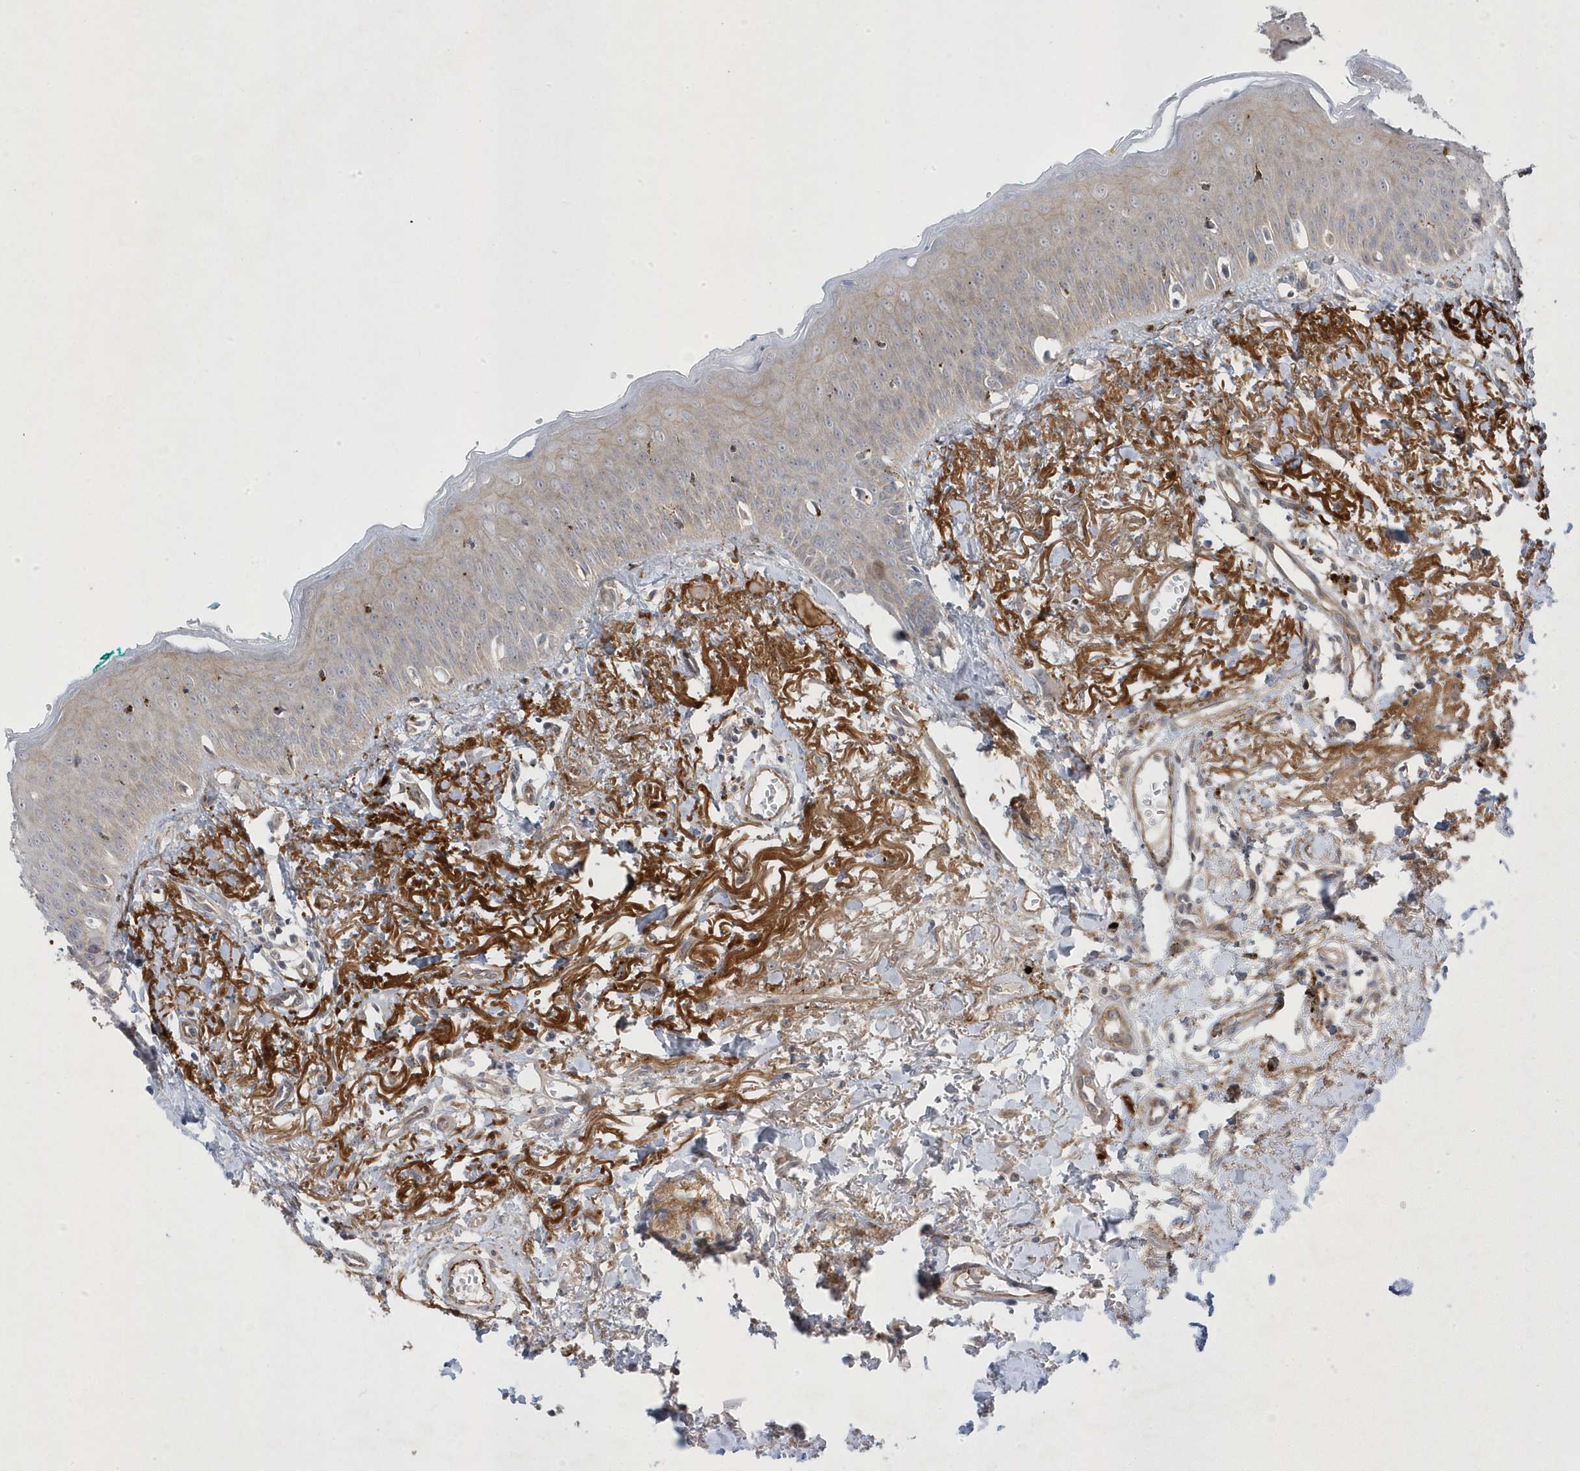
{"staining": {"intensity": "moderate", "quantity": "25%-75%", "location": "cytoplasmic/membranous"}, "tissue": "oral mucosa", "cell_type": "Squamous epithelial cells", "image_type": "normal", "snomed": [{"axis": "morphology", "description": "Normal tissue, NOS"}, {"axis": "topography", "description": "Oral tissue"}], "caption": "IHC of normal oral mucosa displays medium levels of moderate cytoplasmic/membranous staining in about 25%-75% of squamous epithelial cells. (DAB (3,3'-diaminobenzidine) = brown stain, brightfield microscopy at high magnification).", "gene": "ANAPC1", "patient": {"sex": "female", "age": 70}}